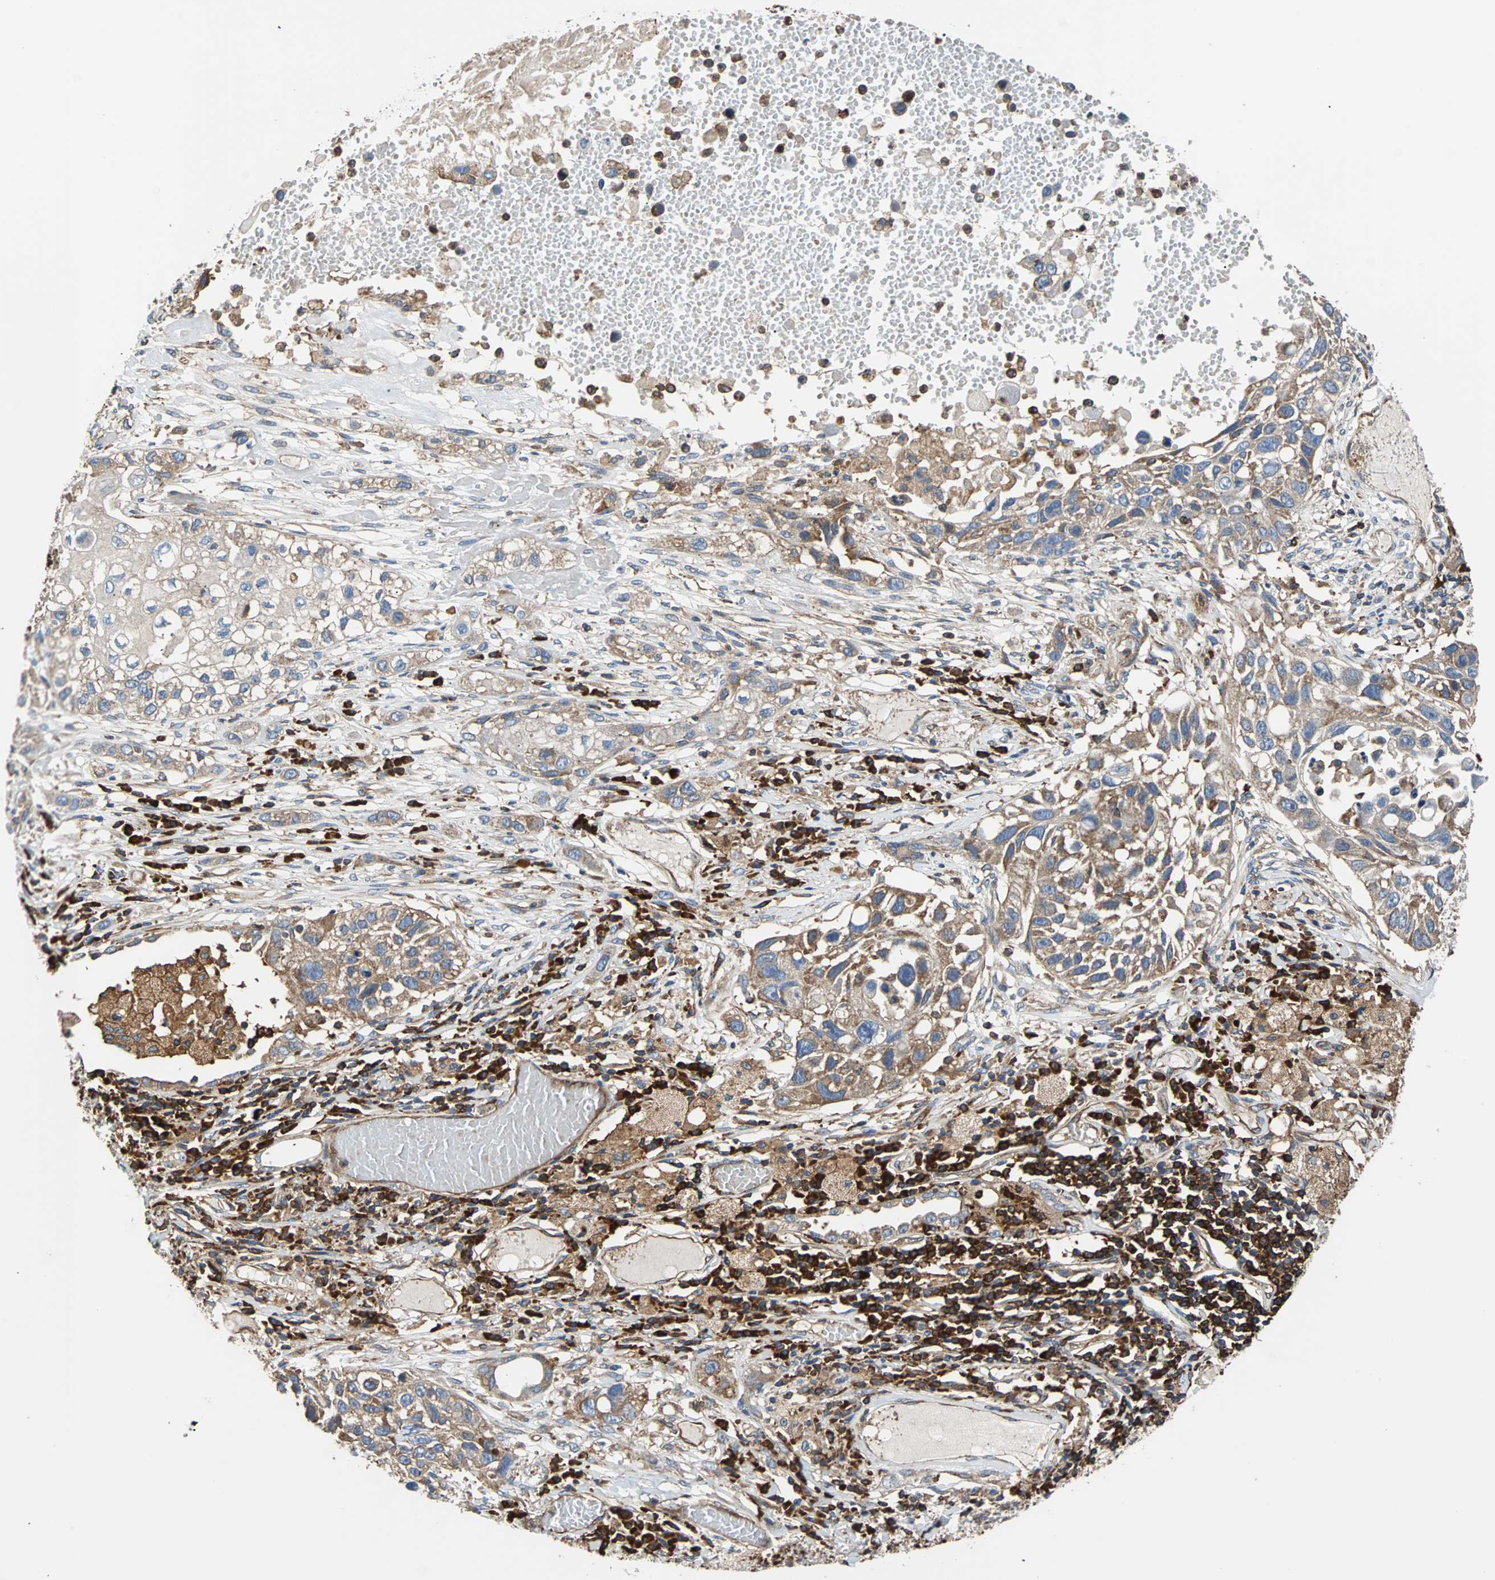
{"staining": {"intensity": "weak", "quantity": ">75%", "location": "cytoplasmic/membranous"}, "tissue": "lung cancer", "cell_type": "Tumor cells", "image_type": "cancer", "snomed": [{"axis": "morphology", "description": "Squamous cell carcinoma, NOS"}, {"axis": "topography", "description": "Lung"}], "caption": "The image displays immunohistochemical staining of lung cancer. There is weak cytoplasmic/membranous expression is present in about >75% of tumor cells.", "gene": "PLCG2", "patient": {"sex": "male", "age": 71}}